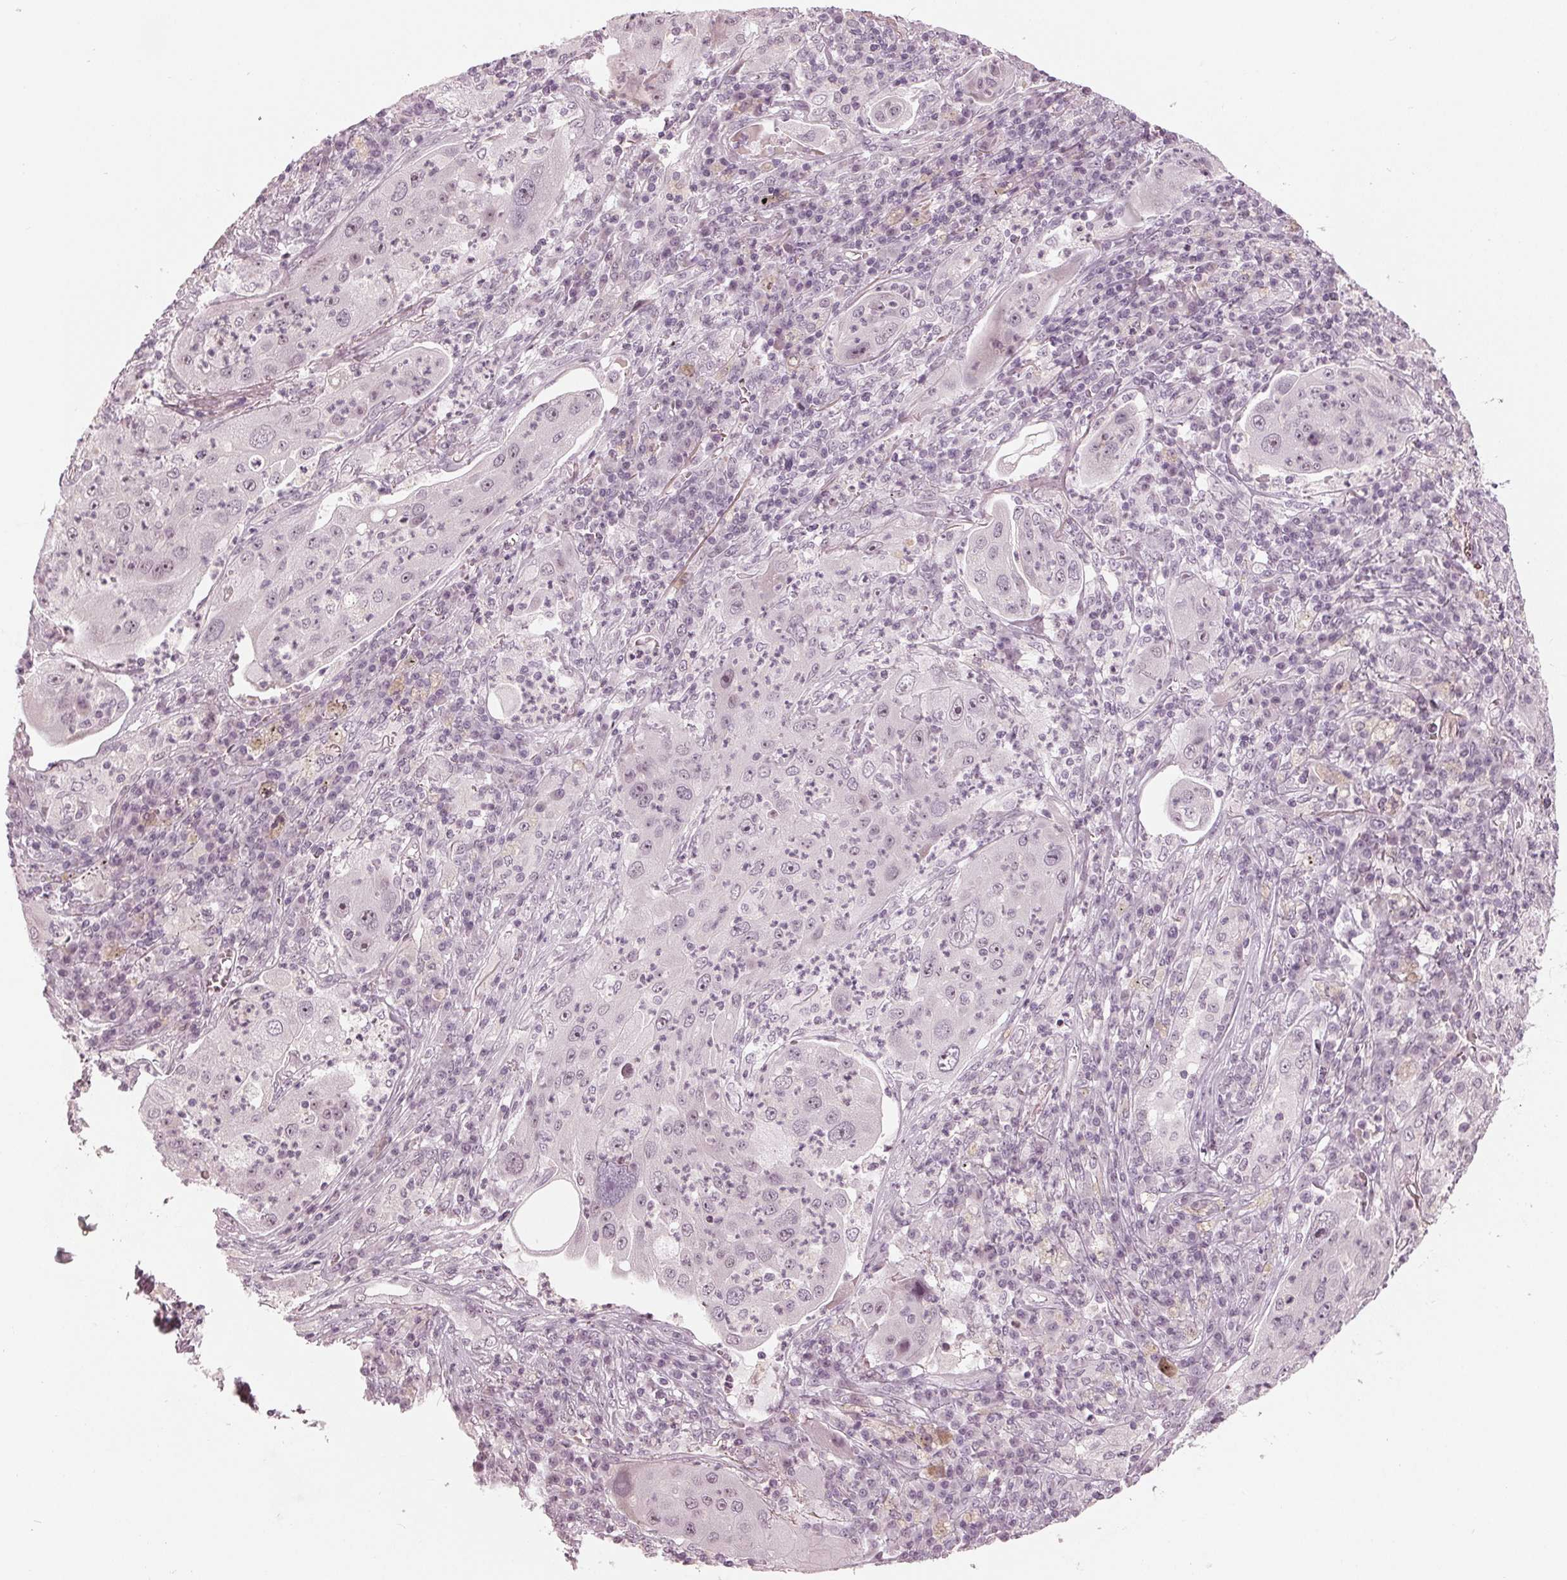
{"staining": {"intensity": "negative", "quantity": "none", "location": "none"}, "tissue": "lung cancer", "cell_type": "Tumor cells", "image_type": "cancer", "snomed": [{"axis": "morphology", "description": "Squamous cell carcinoma, NOS"}, {"axis": "topography", "description": "Lung"}], "caption": "A histopathology image of human lung cancer (squamous cell carcinoma) is negative for staining in tumor cells. (Immunohistochemistry, brightfield microscopy, high magnification).", "gene": "ADPRHL1", "patient": {"sex": "female", "age": 59}}